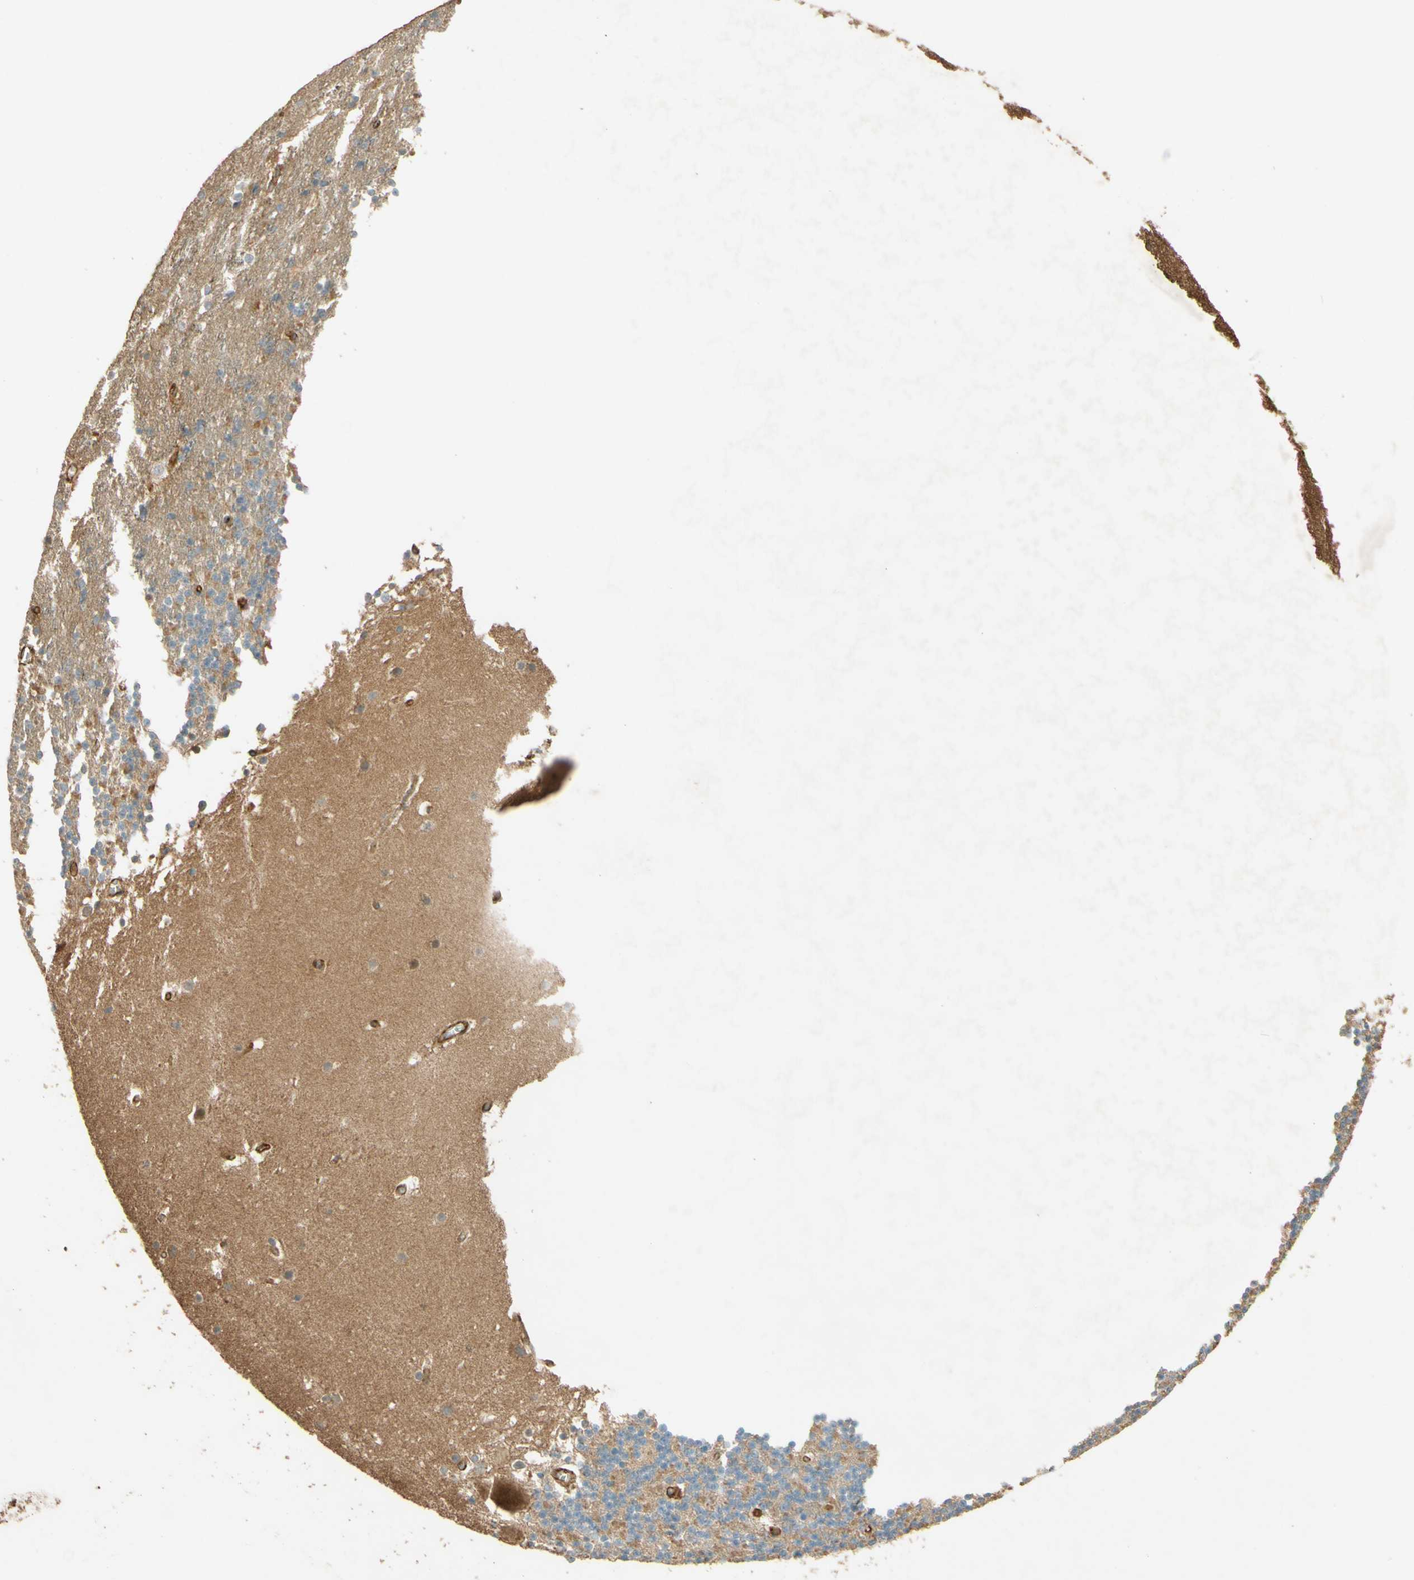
{"staining": {"intensity": "strong", "quantity": "<25%", "location": "cytoplasmic/membranous"}, "tissue": "cerebellum", "cell_type": "Cells in granular layer", "image_type": "normal", "snomed": [{"axis": "morphology", "description": "Normal tissue, NOS"}, {"axis": "topography", "description": "Cerebellum"}], "caption": "Immunohistochemistry staining of unremarkable cerebellum, which reveals medium levels of strong cytoplasmic/membranous staining in approximately <25% of cells in granular layer indicating strong cytoplasmic/membranous protein expression. The staining was performed using DAB (3,3'-diaminobenzidine) (brown) for protein detection and nuclei were counterstained in hematoxylin (blue).", "gene": "ADAM17", "patient": {"sex": "male", "age": 45}}